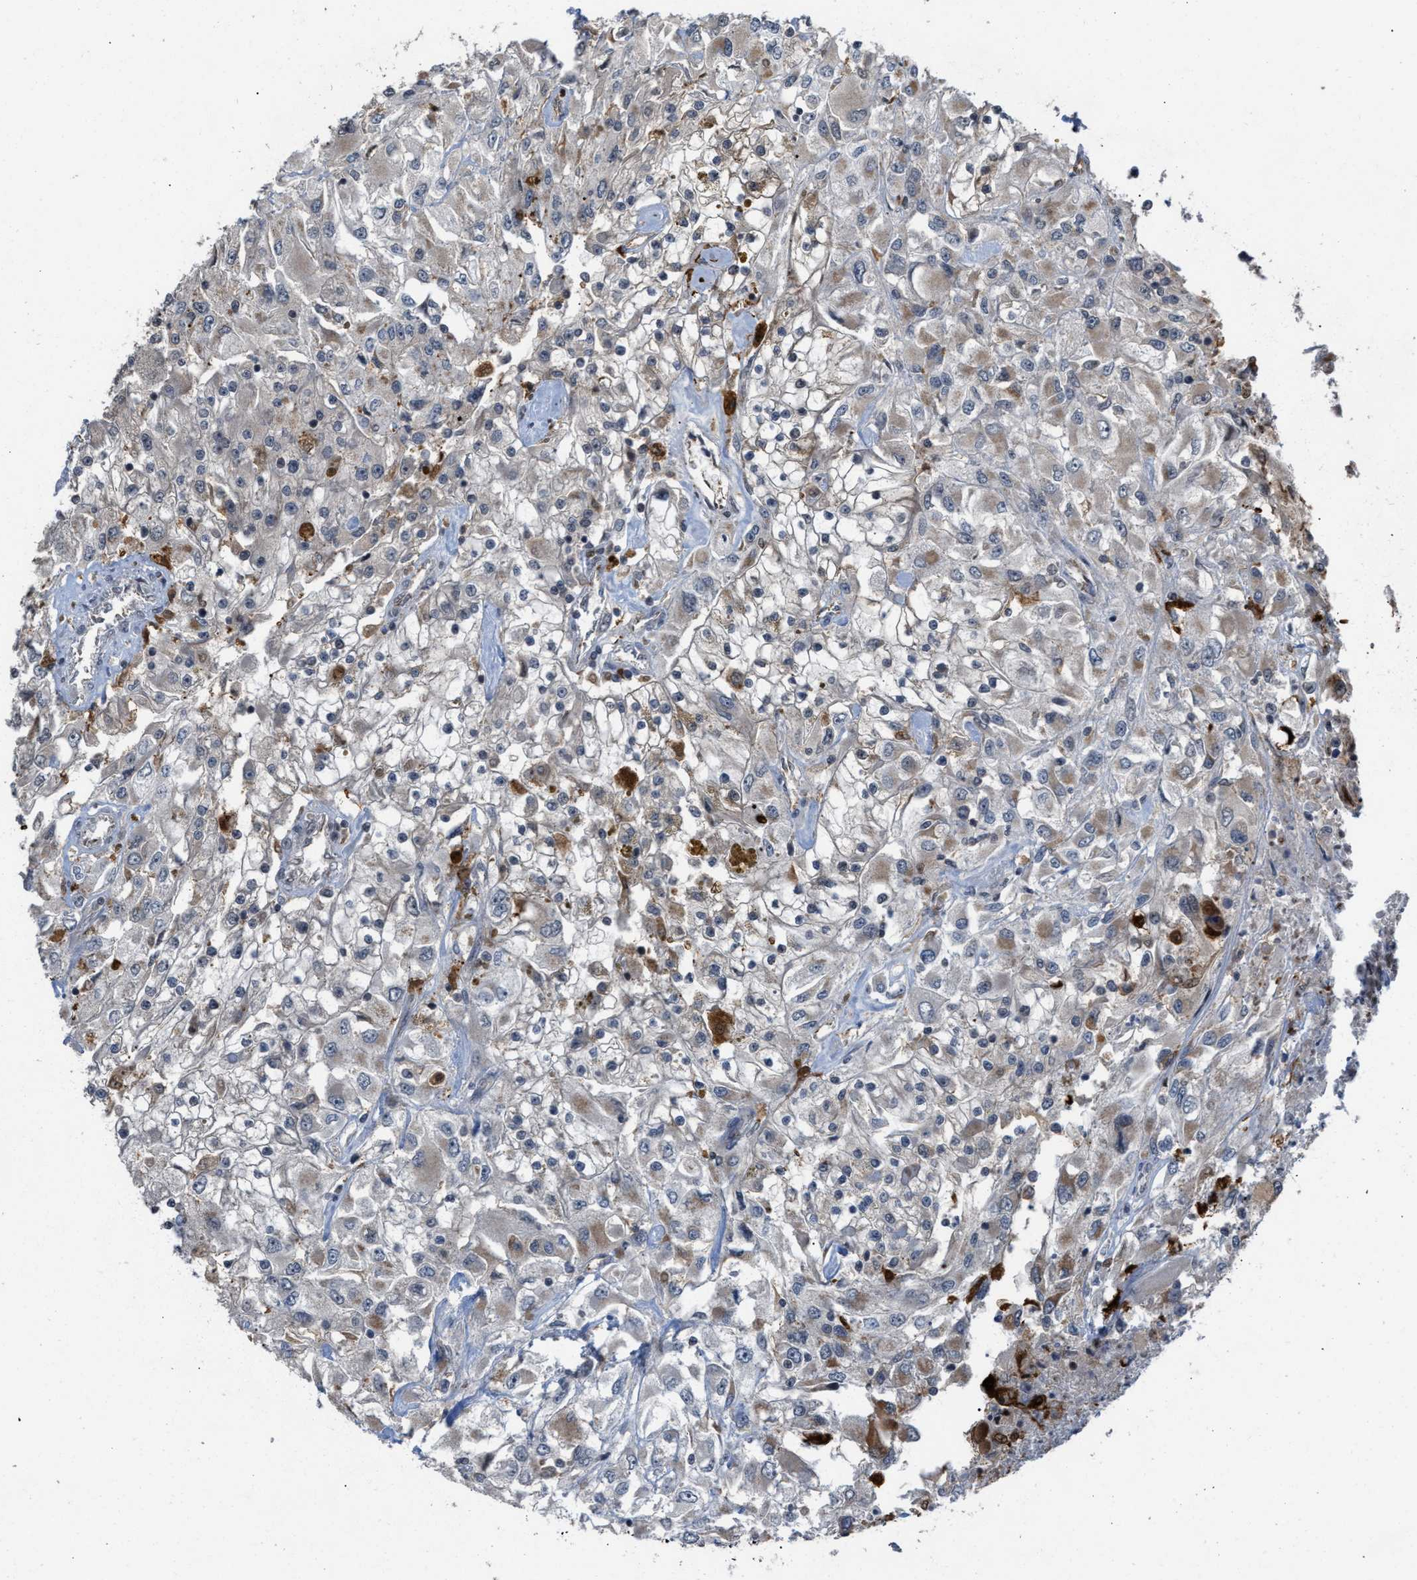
{"staining": {"intensity": "weak", "quantity": "<25%", "location": "cytoplasmic/membranous"}, "tissue": "renal cancer", "cell_type": "Tumor cells", "image_type": "cancer", "snomed": [{"axis": "morphology", "description": "Adenocarcinoma, NOS"}, {"axis": "topography", "description": "Kidney"}], "caption": "A high-resolution image shows immunohistochemistry staining of renal adenocarcinoma, which shows no significant staining in tumor cells.", "gene": "C9orf78", "patient": {"sex": "female", "age": 52}}